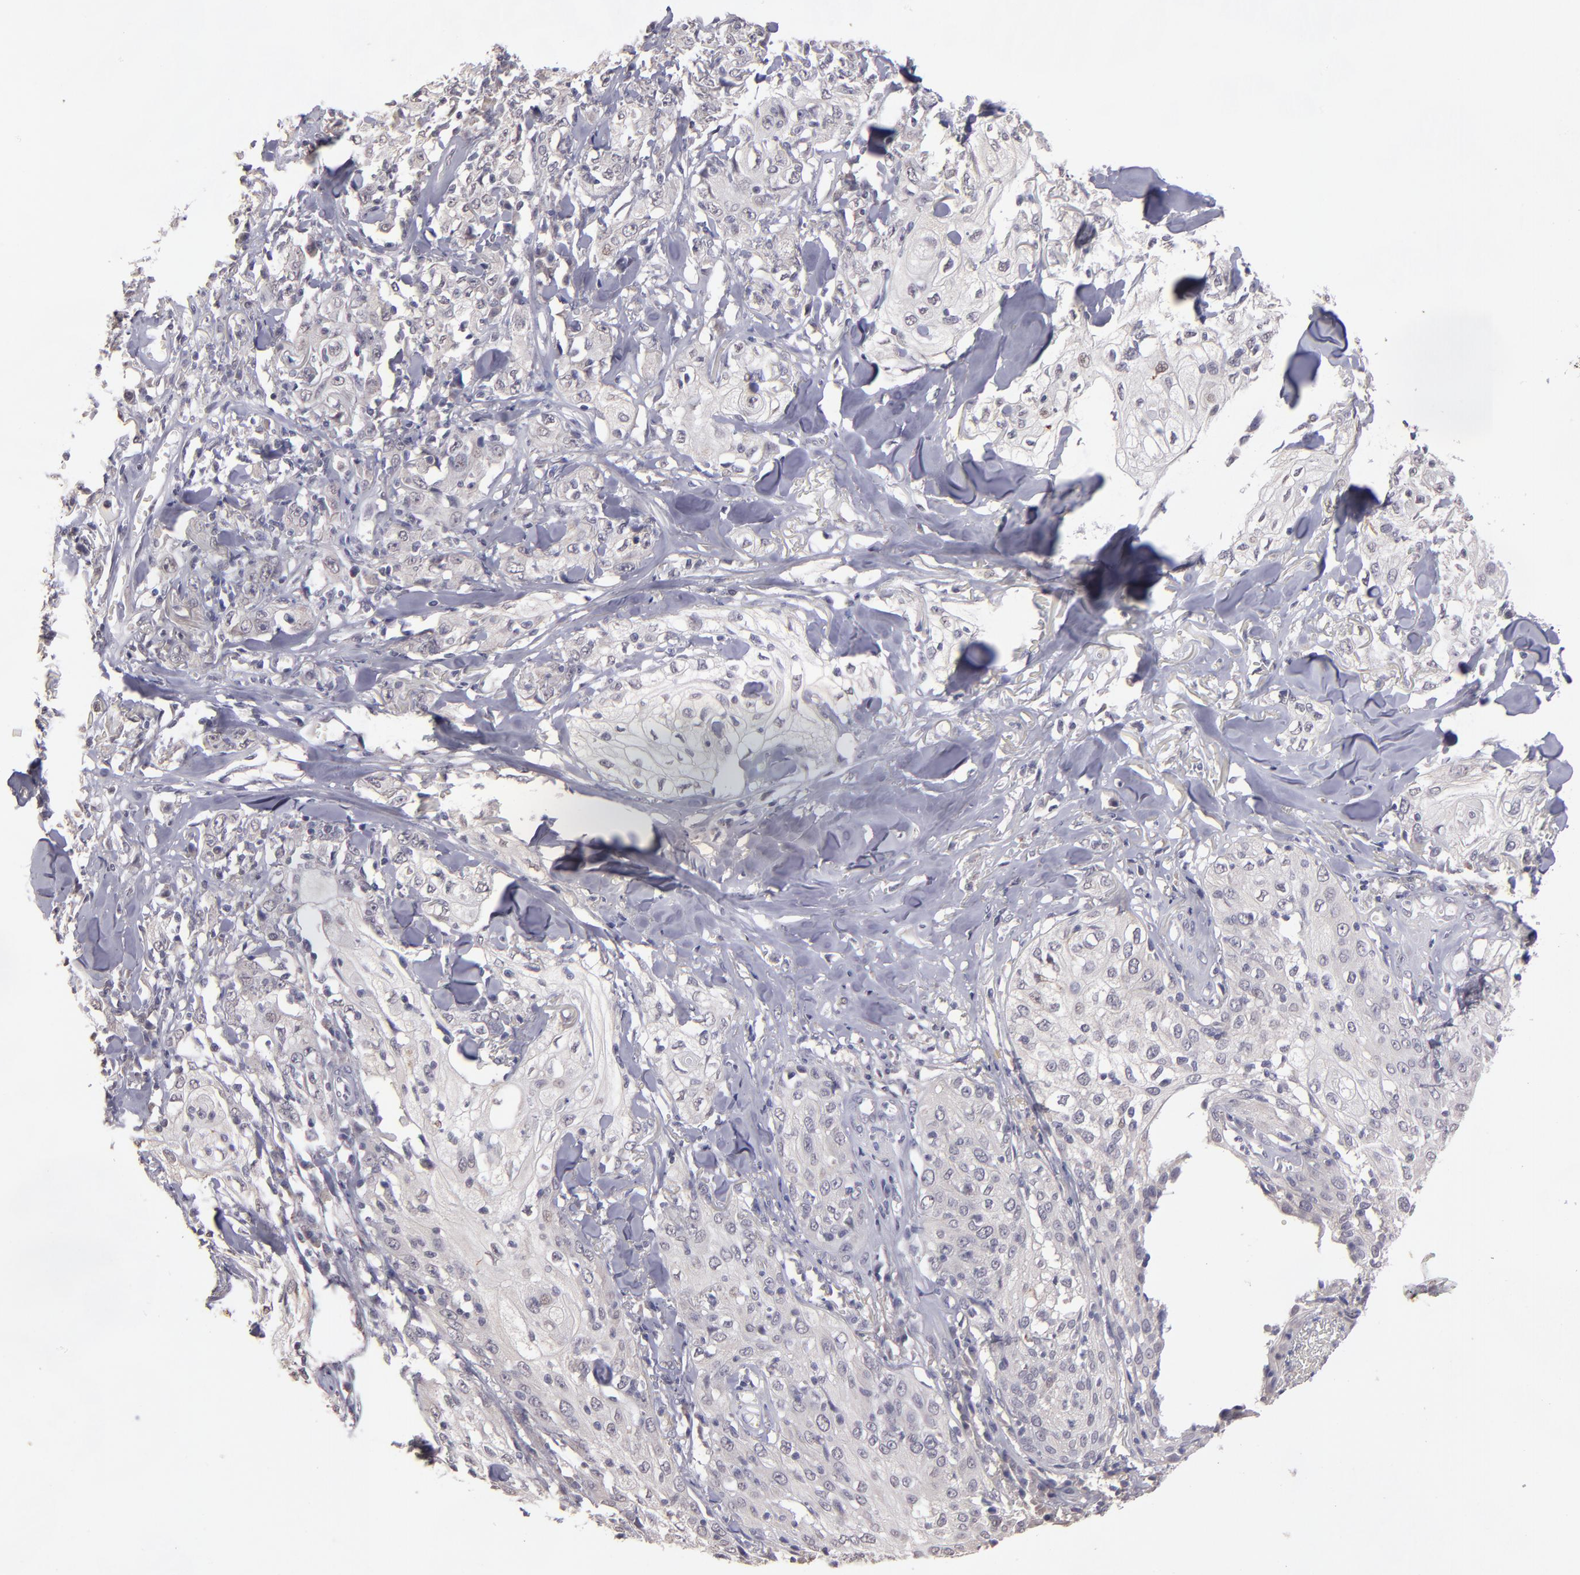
{"staining": {"intensity": "weak", "quantity": "<25%", "location": "nuclear"}, "tissue": "skin cancer", "cell_type": "Tumor cells", "image_type": "cancer", "snomed": [{"axis": "morphology", "description": "Squamous cell carcinoma, NOS"}, {"axis": "topography", "description": "Skin"}], "caption": "Tumor cells are negative for protein expression in human squamous cell carcinoma (skin). Brightfield microscopy of immunohistochemistry stained with DAB (3,3'-diaminobenzidine) (brown) and hematoxylin (blue), captured at high magnification.", "gene": "NRXN3", "patient": {"sex": "male", "age": 65}}